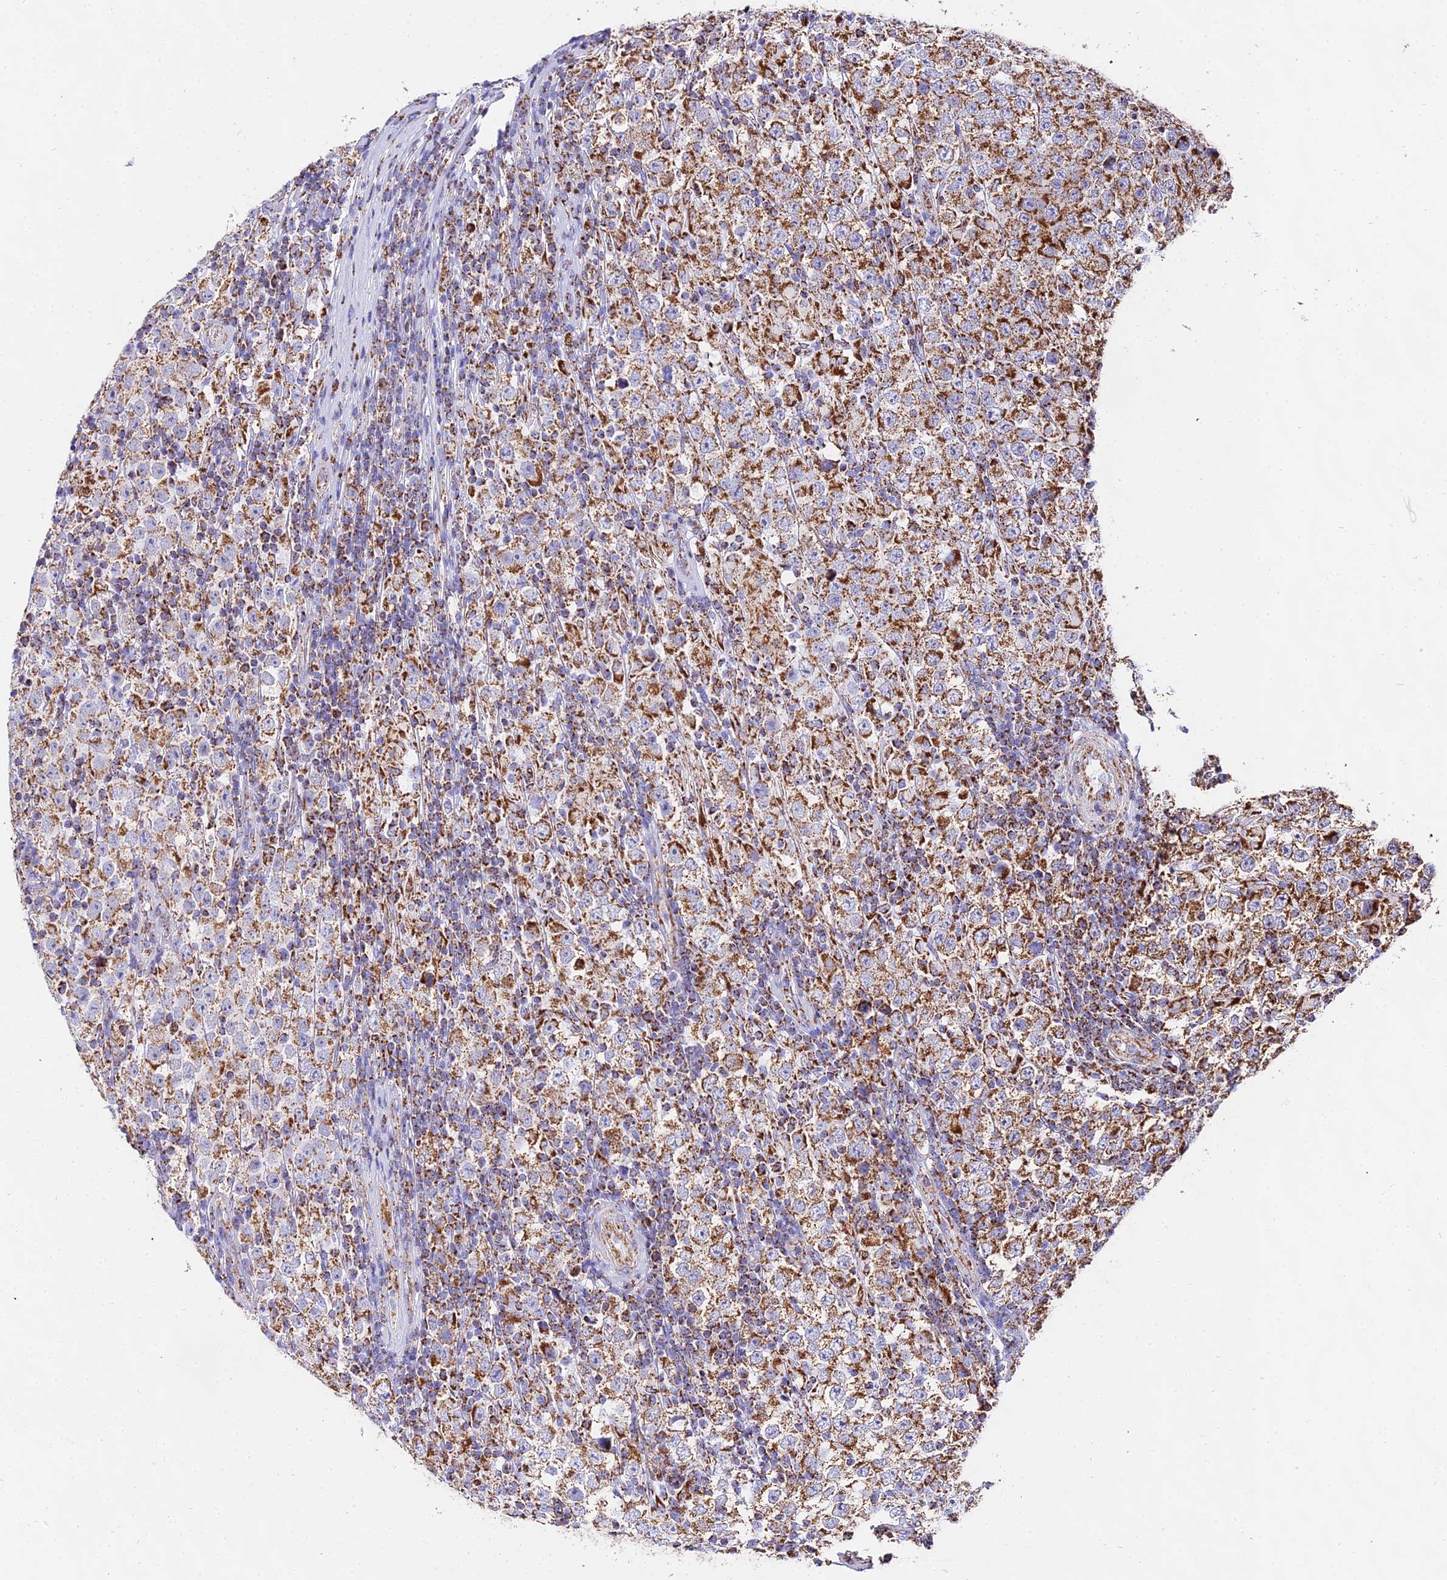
{"staining": {"intensity": "moderate", "quantity": ">75%", "location": "cytoplasmic/membranous"}, "tissue": "testis cancer", "cell_type": "Tumor cells", "image_type": "cancer", "snomed": [{"axis": "morphology", "description": "Normal tissue, NOS"}, {"axis": "morphology", "description": "Urothelial carcinoma, High grade"}, {"axis": "morphology", "description": "Seminoma, NOS"}, {"axis": "morphology", "description": "Carcinoma, Embryonal, NOS"}, {"axis": "topography", "description": "Urinary bladder"}, {"axis": "topography", "description": "Testis"}], "caption": "Tumor cells show medium levels of moderate cytoplasmic/membranous staining in about >75% of cells in human testis cancer. The protein of interest is shown in brown color, while the nuclei are stained blue.", "gene": "ATP5PD", "patient": {"sex": "male", "age": 41}}